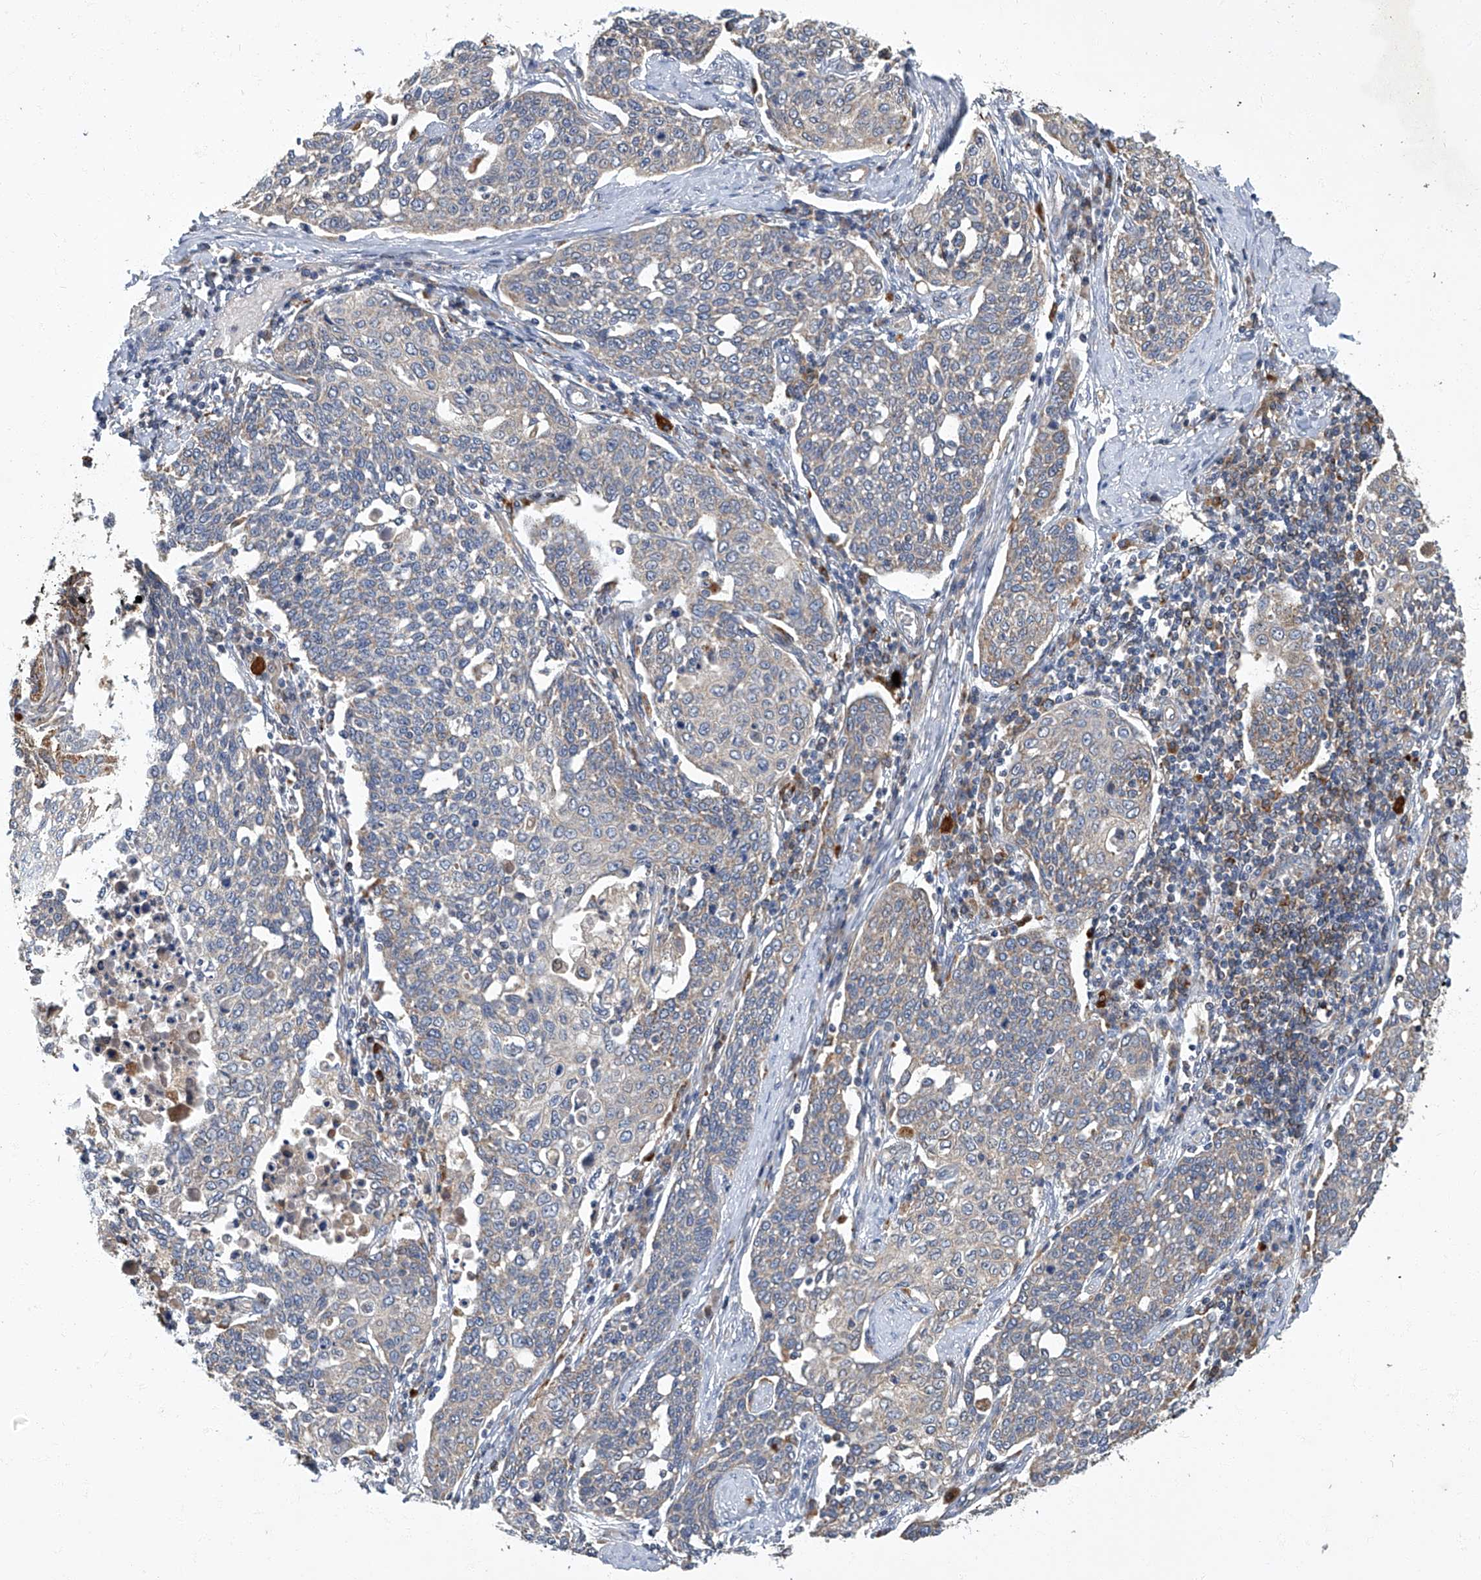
{"staining": {"intensity": "negative", "quantity": "none", "location": "none"}, "tissue": "cervical cancer", "cell_type": "Tumor cells", "image_type": "cancer", "snomed": [{"axis": "morphology", "description": "Squamous cell carcinoma, NOS"}, {"axis": "topography", "description": "Cervix"}], "caption": "High magnification brightfield microscopy of cervical cancer (squamous cell carcinoma) stained with DAB (3,3'-diaminobenzidine) (brown) and counterstained with hematoxylin (blue): tumor cells show no significant staining.", "gene": "TNFRSF13B", "patient": {"sex": "female", "age": 34}}